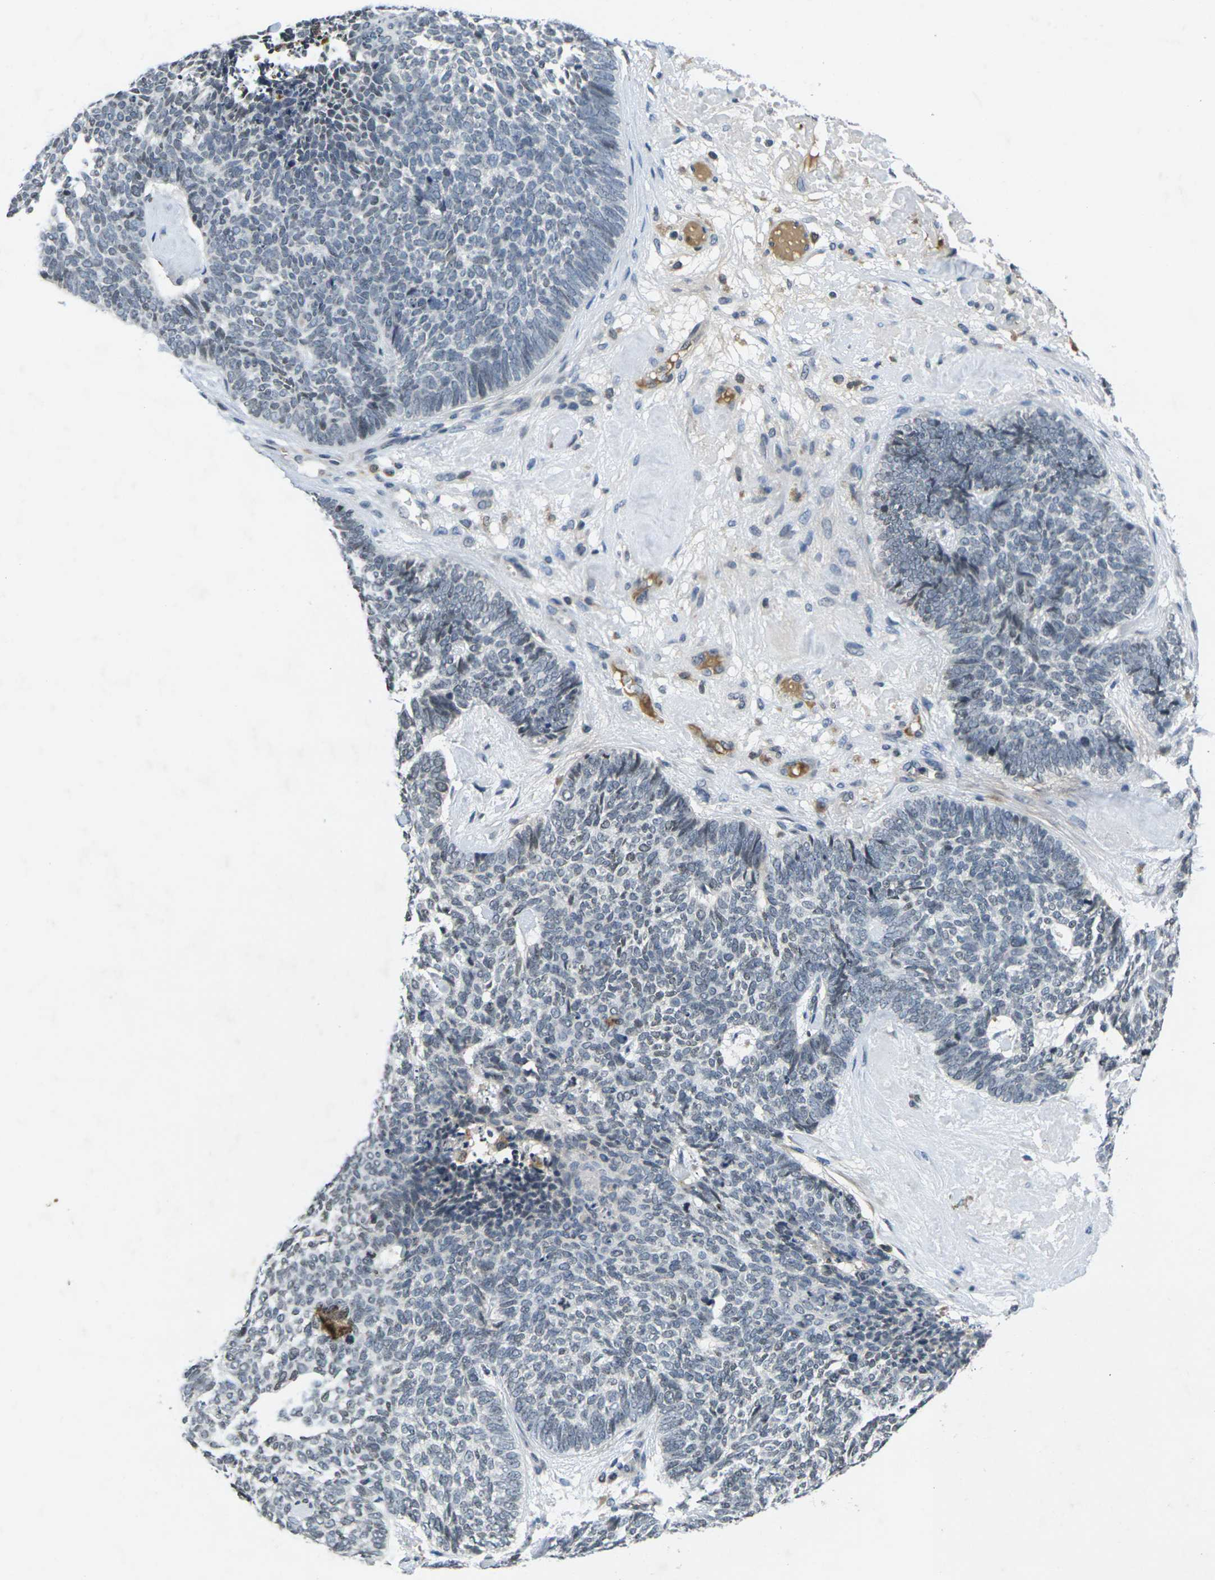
{"staining": {"intensity": "negative", "quantity": "none", "location": "none"}, "tissue": "skin cancer", "cell_type": "Tumor cells", "image_type": "cancer", "snomed": [{"axis": "morphology", "description": "Basal cell carcinoma"}, {"axis": "topography", "description": "Skin"}], "caption": "There is no significant positivity in tumor cells of skin cancer. (DAB immunohistochemistry with hematoxylin counter stain).", "gene": "C1QC", "patient": {"sex": "female", "age": 84}}